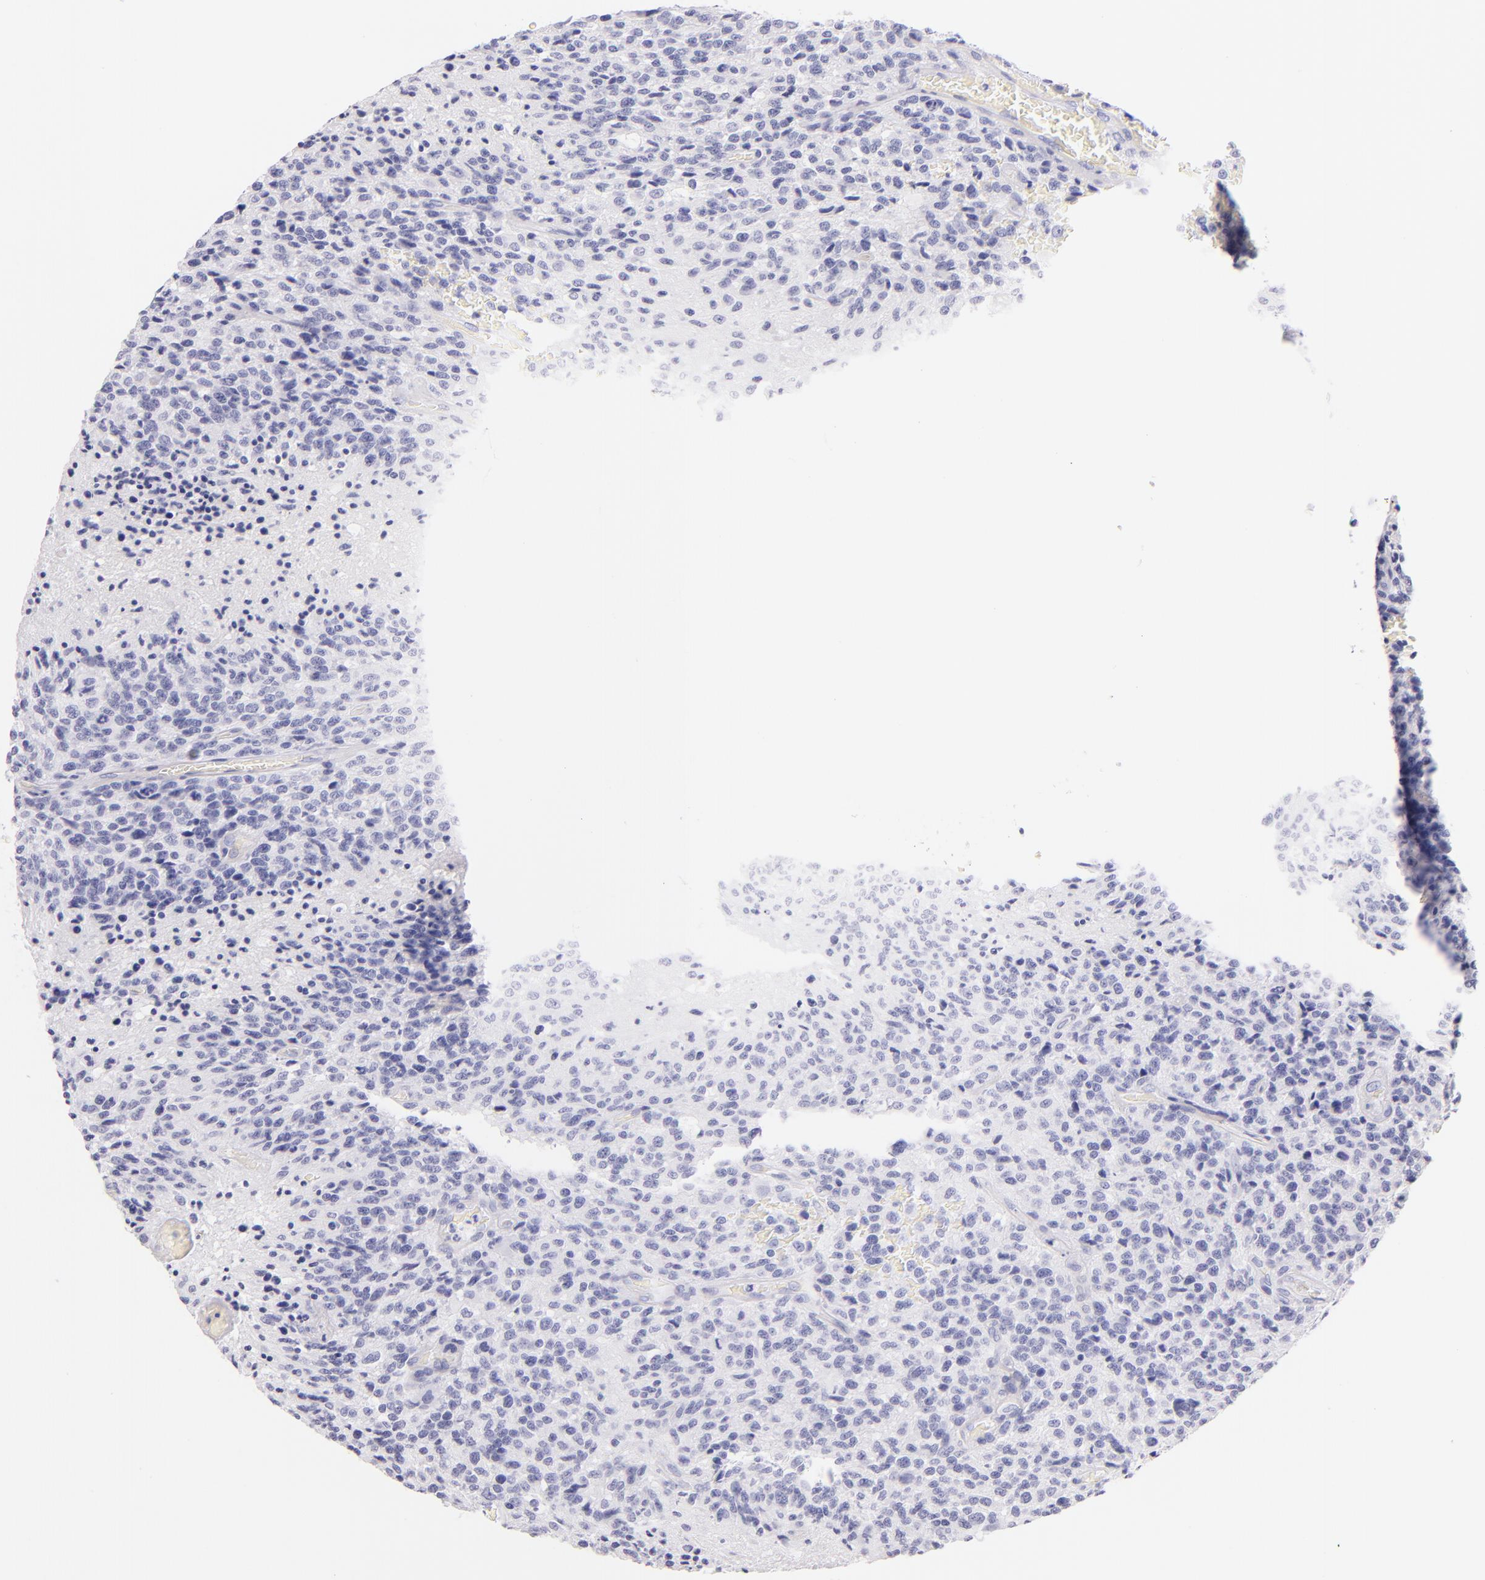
{"staining": {"intensity": "negative", "quantity": "none", "location": "none"}, "tissue": "glioma", "cell_type": "Tumor cells", "image_type": "cancer", "snomed": [{"axis": "morphology", "description": "Glioma, malignant, High grade"}, {"axis": "topography", "description": "Brain"}], "caption": "This is a micrograph of immunohistochemistry staining of glioma, which shows no staining in tumor cells.", "gene": "SDC1", "patient": {"sex": "male", "age": 36}}